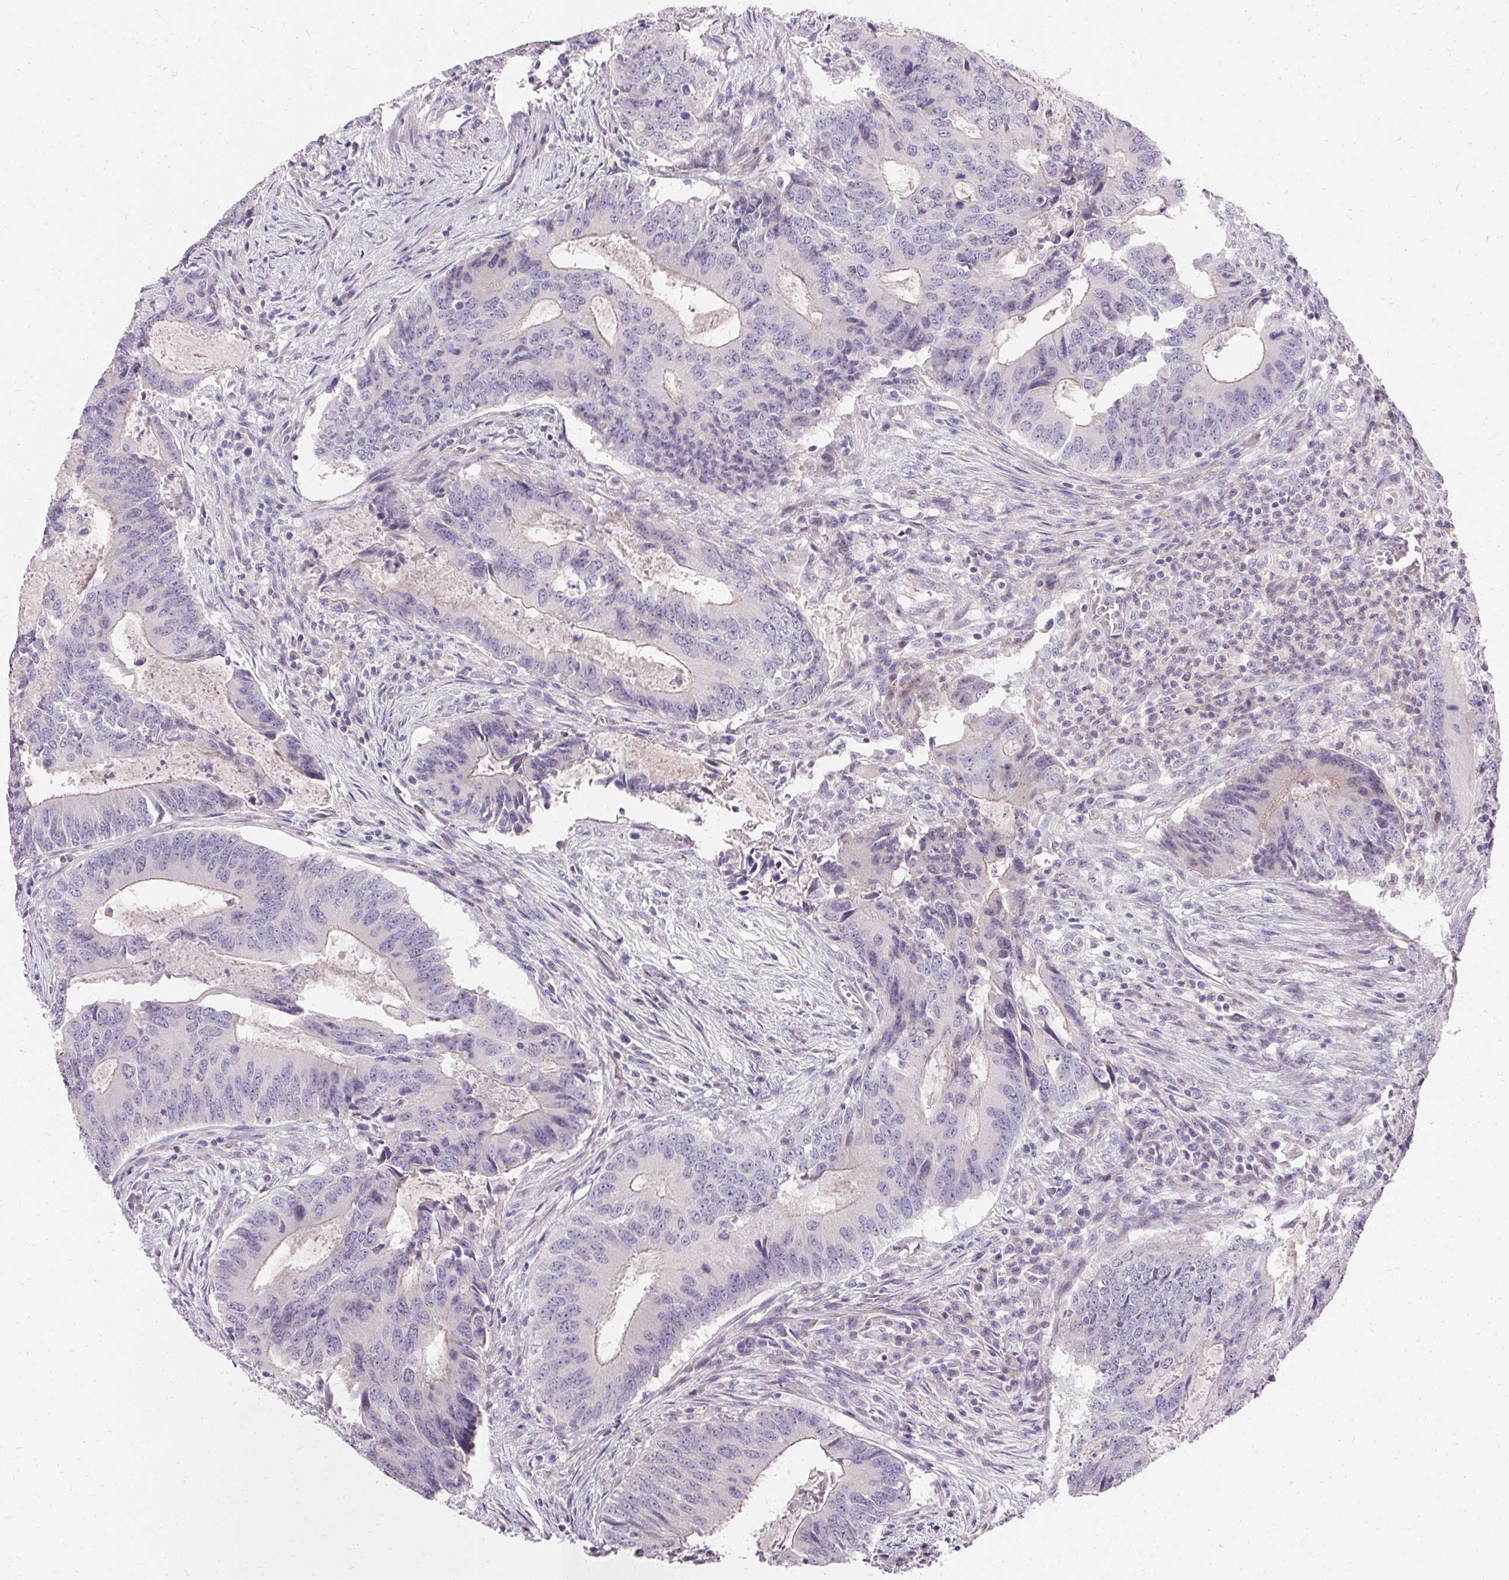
{"staining": {"intensity": "weak", "quantity": "<25%", "location": "cytoplasmic/membranous"}, "tissue": "colorectal cancer", "cell_type": "Tumor cells", "image_type": "cancer", "snomed": [{"axis": "morphology", "description": "Adenocarcinoma, NOS"}, {"axis": "topography", "description": "Colon"}], "caption": "Protein analysis of adenocarcinoma (colorectal) demonstrates no significant staining in tumor cells.", "gene": "TRIP13", "patient": {"sex": "male", "age": 67}}